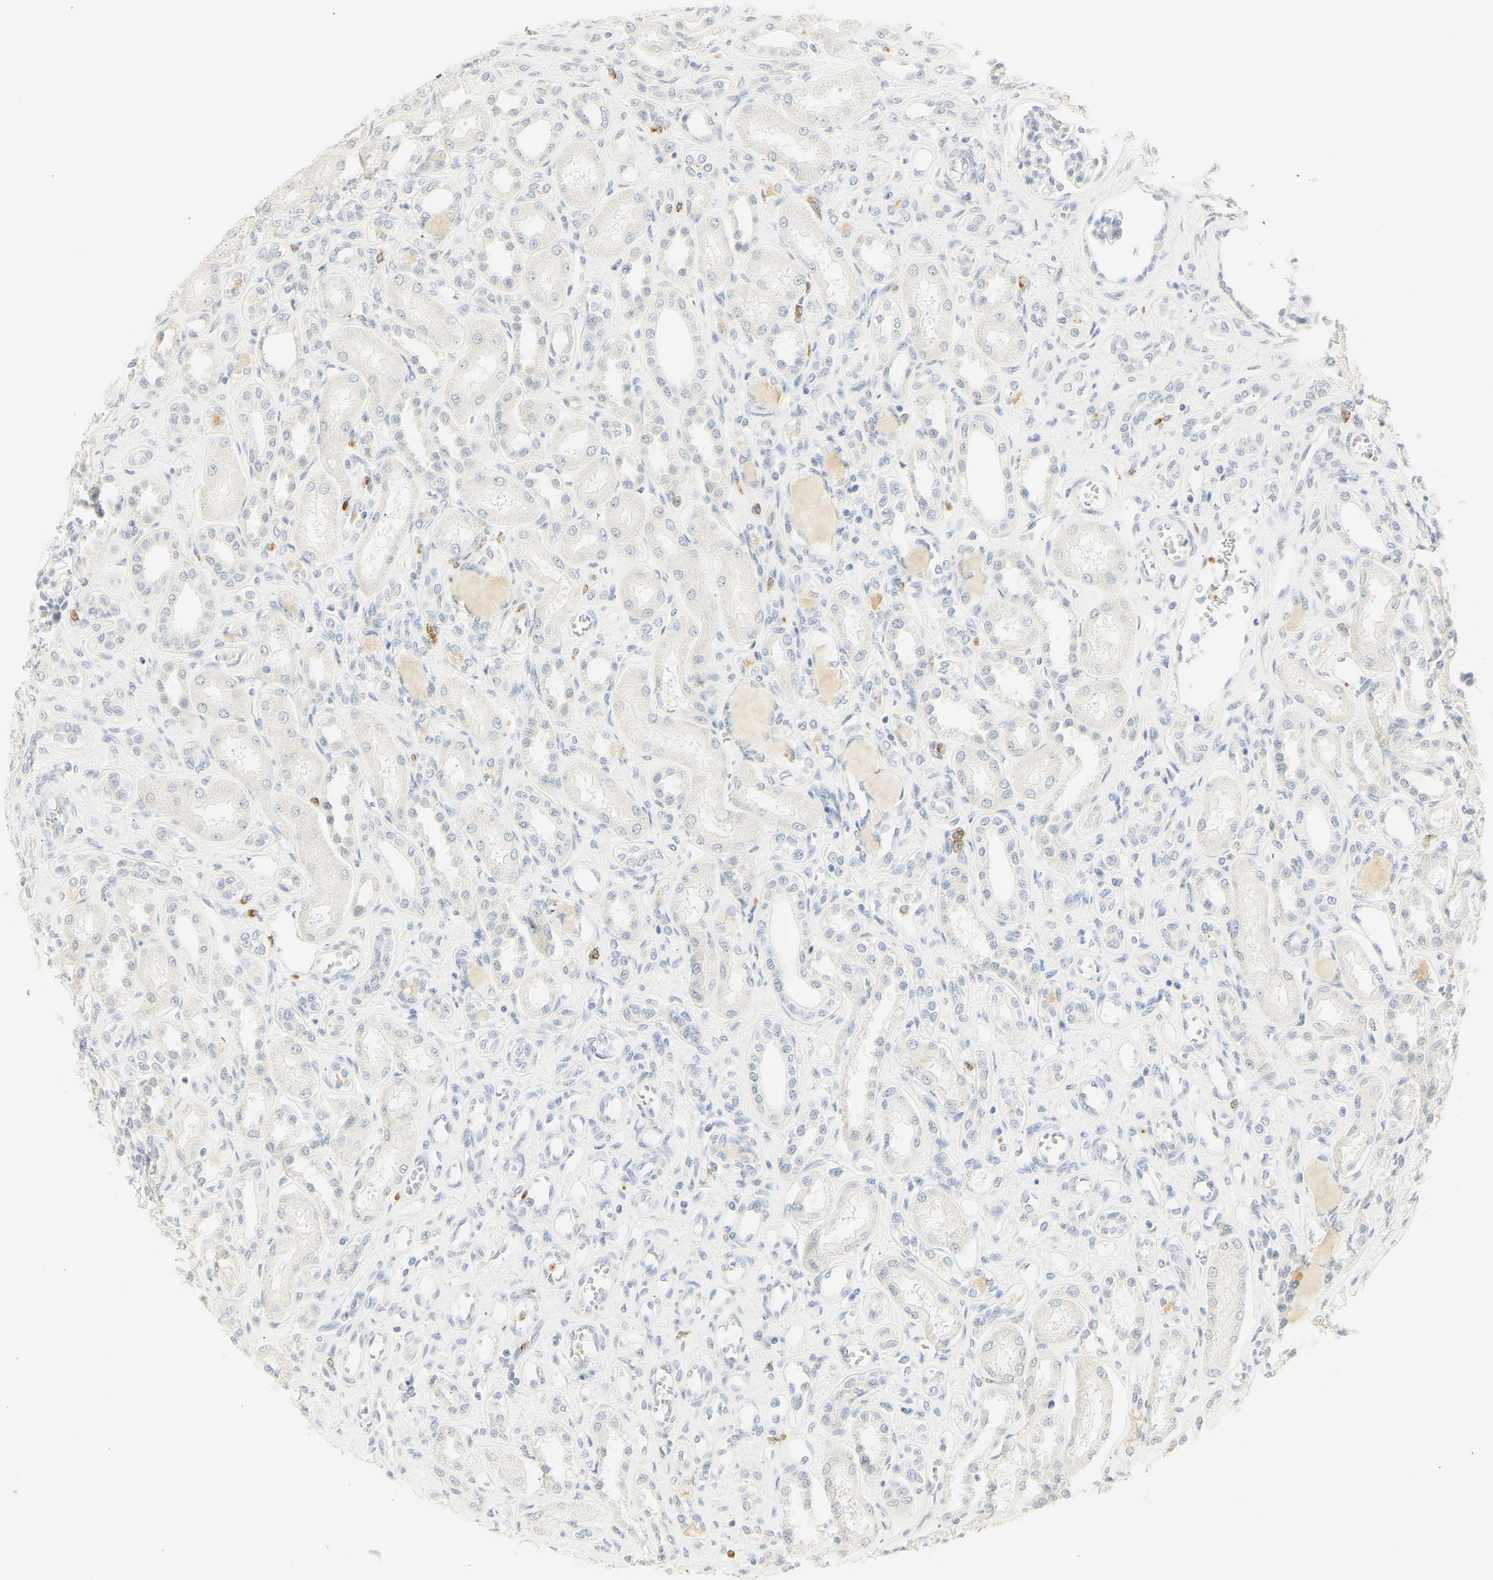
{"staining": {"intensity": "negative", "quantity": "none", "location": "none"}, "tissue": "kidney", "cell_type": "Cells in glomeruli", "image_type": "normal", "snomed": [{"axis": "morphology", "description": "Normal tissue, NOS"}, {"axis": "topography", "description": "Kidney"}], "caption": "Cells in glomeruli are negative for brown protein staining in unremarkable kidney. The staining is performed using DAB brown chromogen with nuclei counter-stained in using hematoxylin.", "gene": "MPO", "patient": {"sex": "male", "age": 7}}